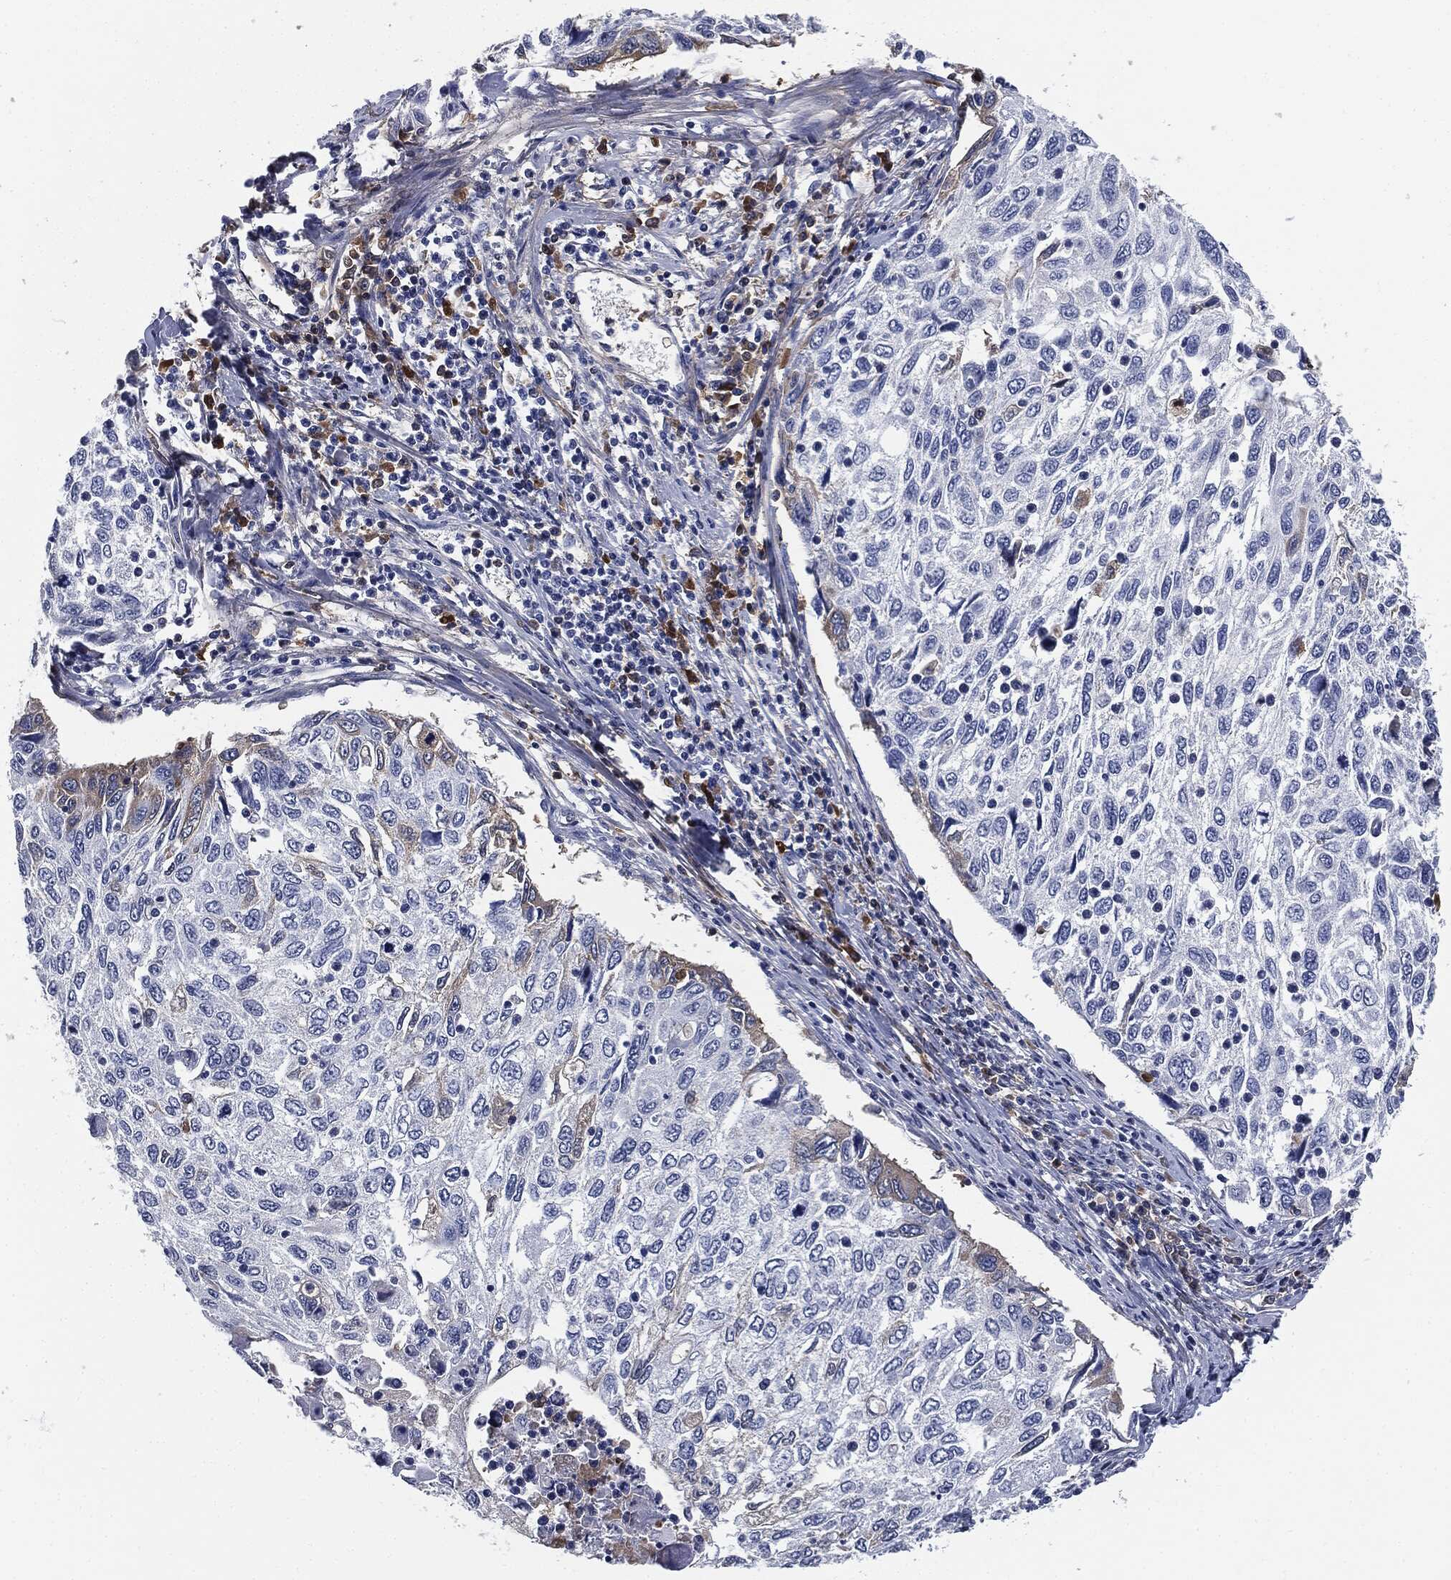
{"staining": {"intensity": "negative", "quantity": "none", "location": "none"}, "tissue": "cervical cancer", "cell_type": "Tumor cells", "image_type": "cancer", "snomed": [{"axis": "morphology", "description": "Squamous cell carcinoma, NOS"}, {"axis": "topography", "description": "Cervix"}], "caption": "IHC photomicrograph of neoplastic tissue: human cervical cancer (squamous cell carcinoma) stained with DAB (3,3'-diaminobenzidine) reveals no significant protein positivity in tumor cells.", "gene": "SIGLEC7", "patient": {"sex": "female", "age": 70}}